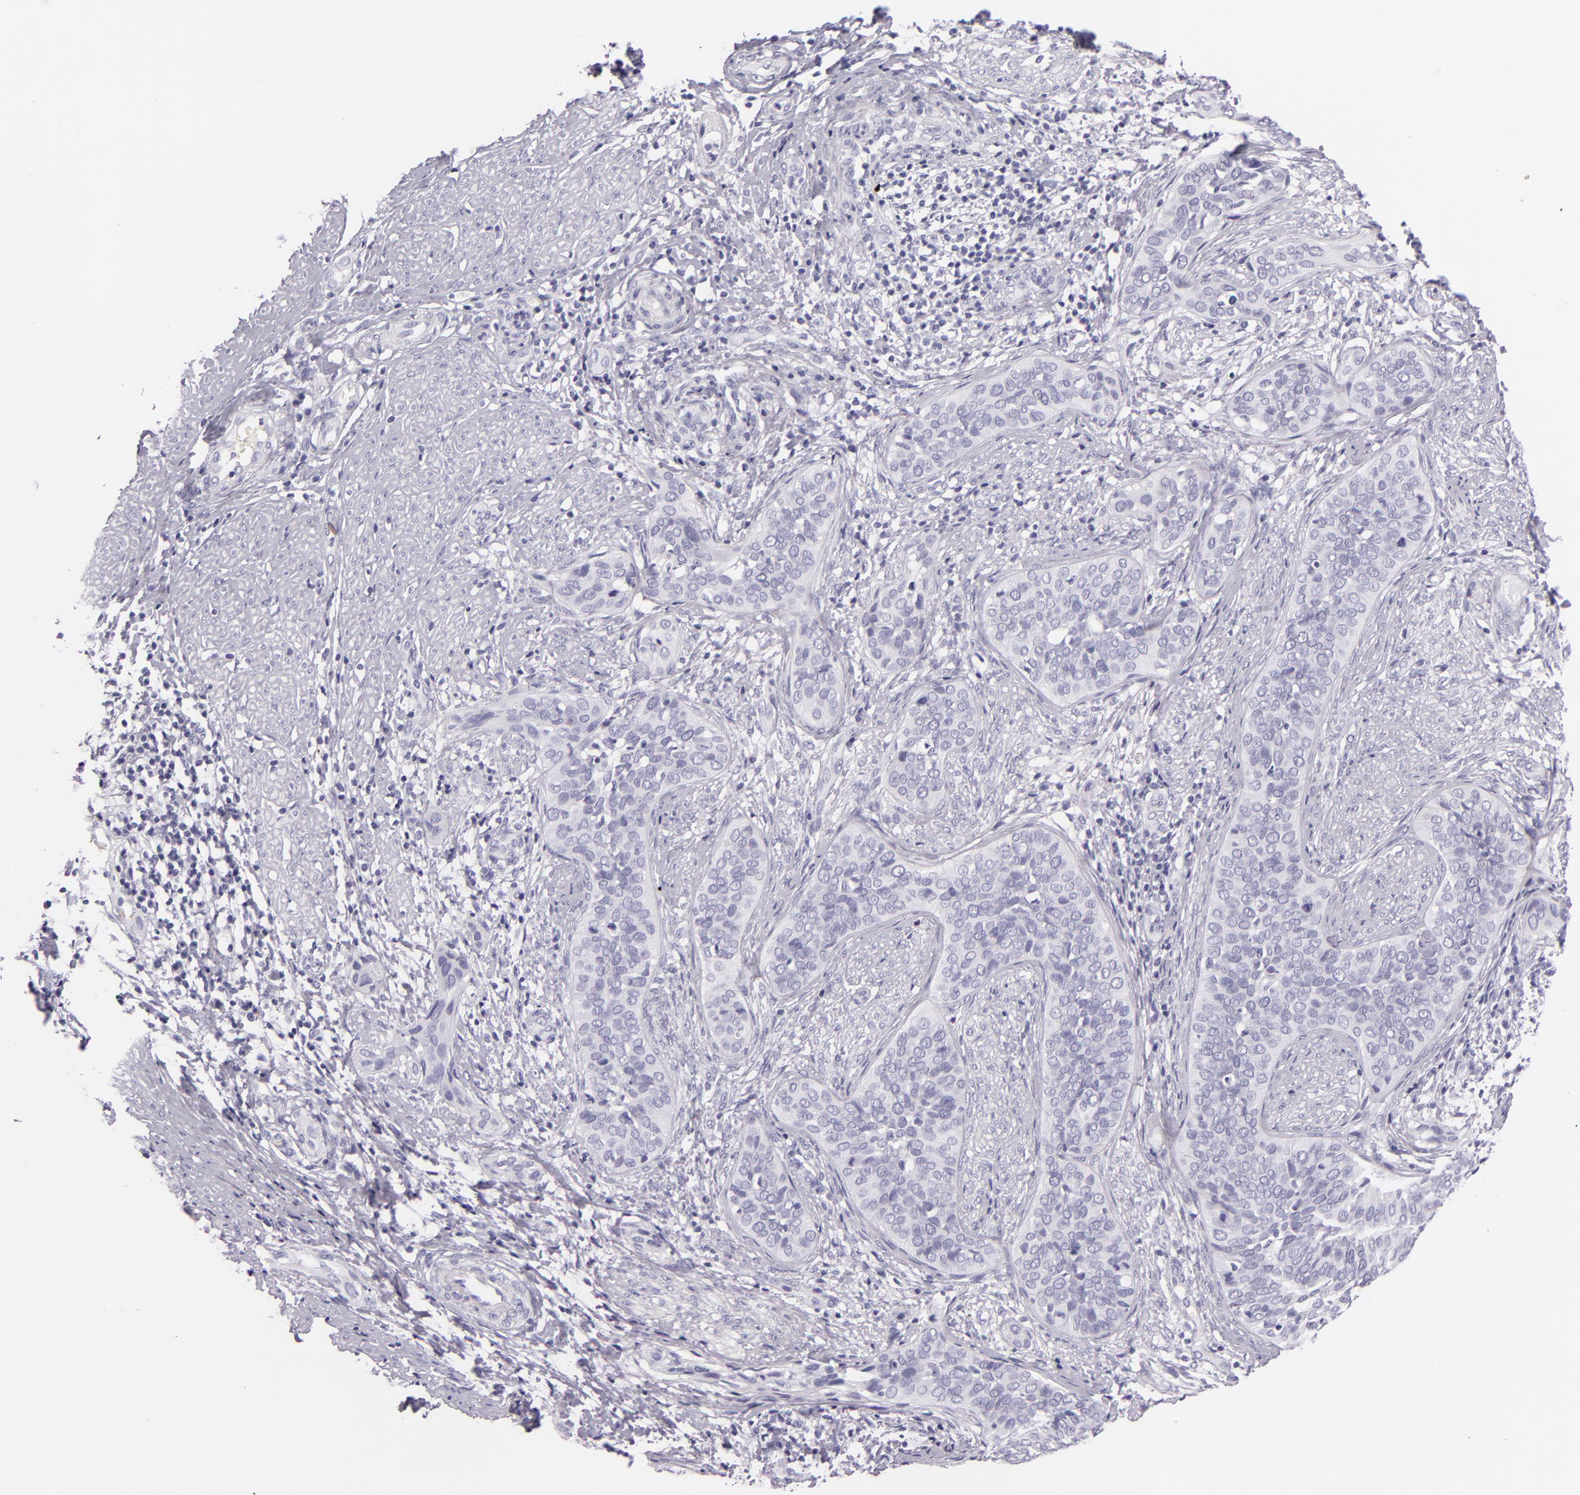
{"staining": {"intensity": "negative", "quantity": "none", "location": "none"}, "tissue": "cervical cancer", "cell_type": "Tumor cells", "image_type": "cancer", "snomed": [{"axis": "morphology", "description": "Squamous cell carcinoma, NOS"}, {"axis": "topography", "description": "Cervix"}], "caption": "Cervical squamous cell carcinoma was stained to show a protein in brown. There is no significant expression in tumor cells.", "gene": "INA", "patient": {"sex": "female", "age": 31}}